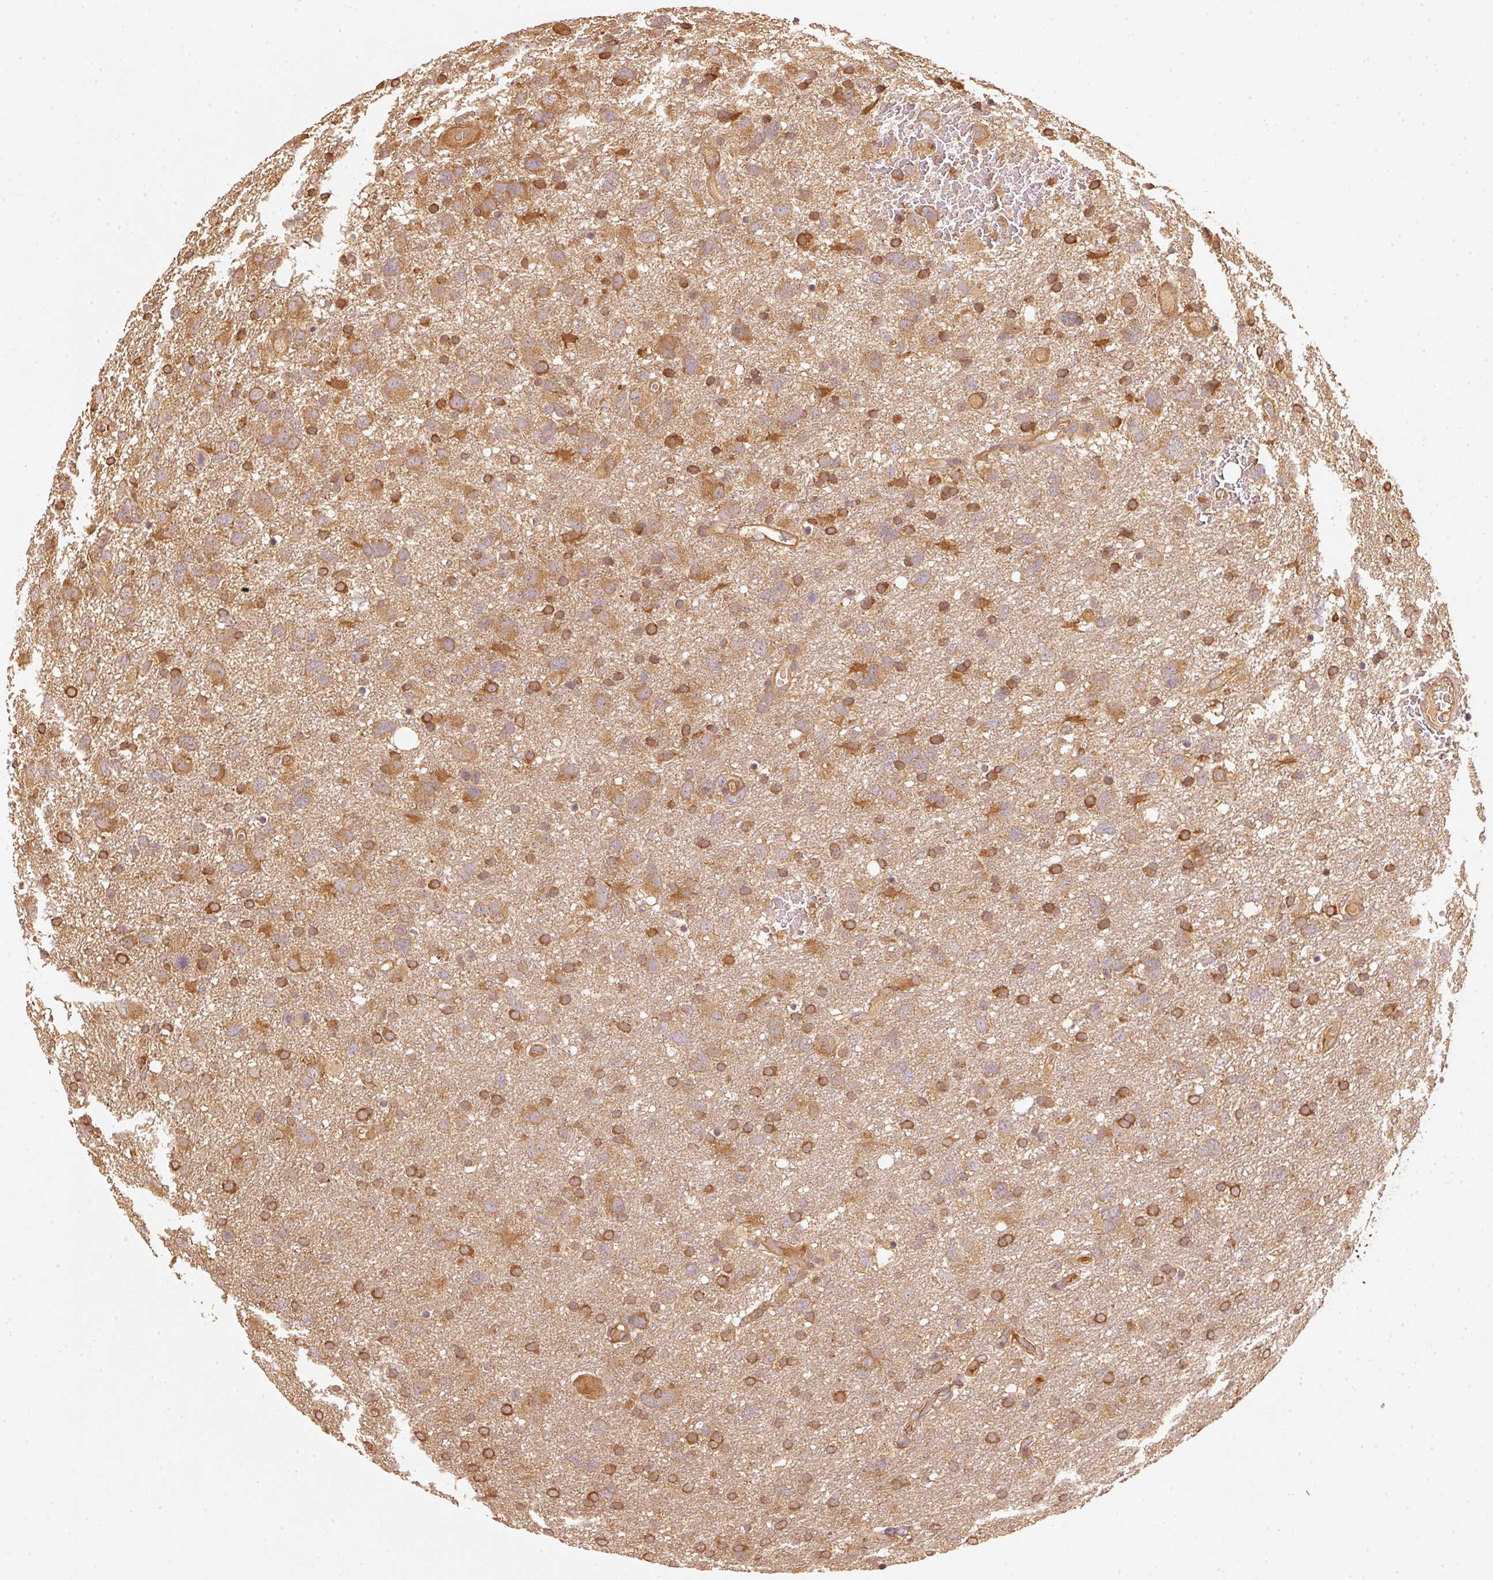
{"staining": {"intensity": "strong", "quantity": "25%-75%", "location": "cytoplasmic/membranous"}, "tissue": "glioma", "cell_type": "Tumor cells", "image_type": "cancer", "snomed": [{"axis": "morphology", "description": "Glioma, malignant, High grade"}, {"axis": "topography", "description": "Brain"}], "caption": "Malignant glioma (high-grade) stained for a protein demonstrates strong cytoplasmic/membranous positivity in tumor cells.", "gene": "STAU1", "patient": {"sex": "male", "age": 61}}